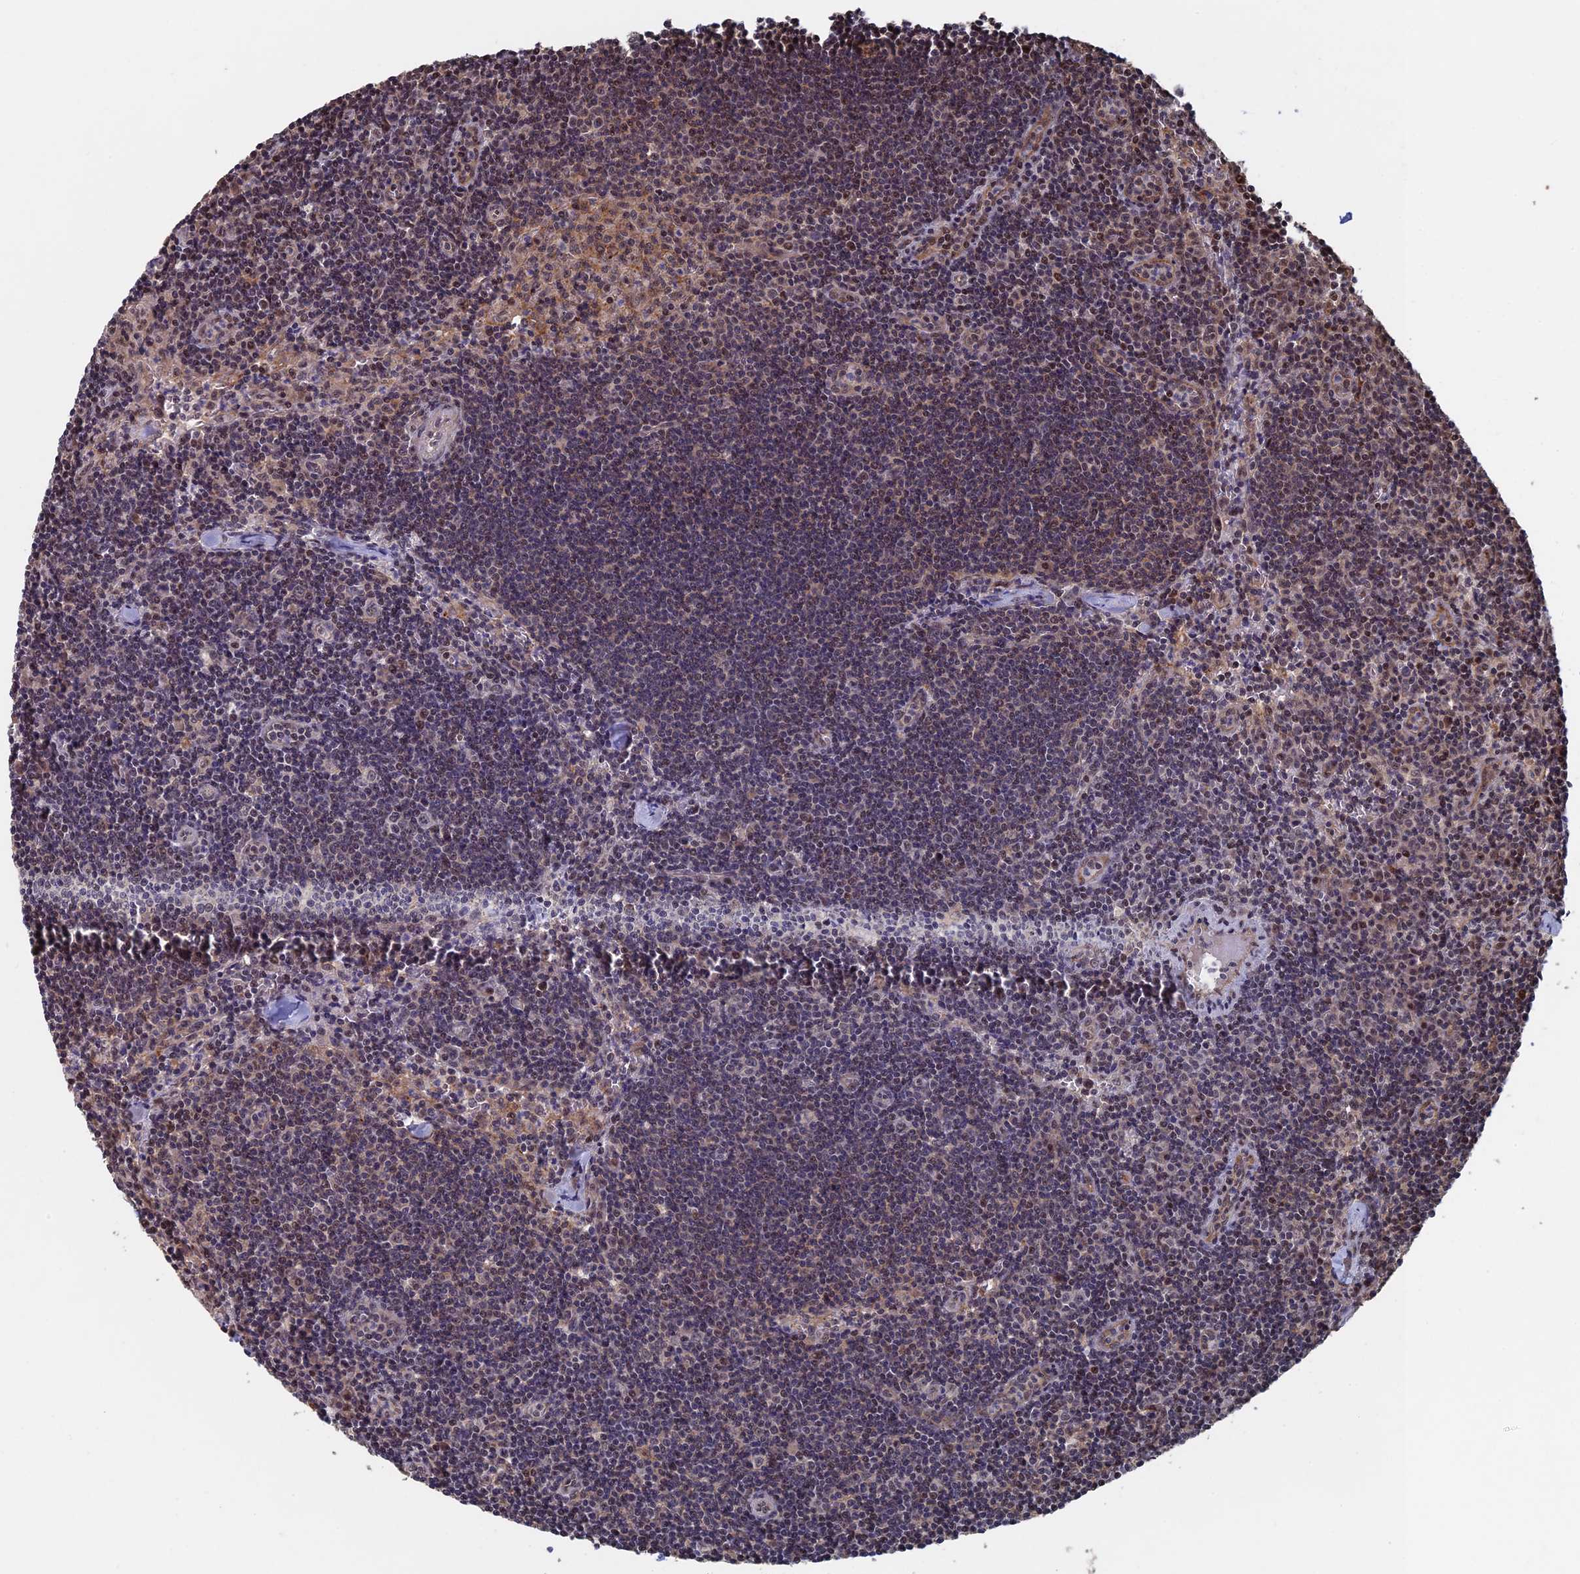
{"staining": {"intensity": "moderate", "quantity": ">75%", "location": "cytoplasmic/membranous"}, "tissue": "lymph node", "cell_type": "Germinal center cells", "image_type": "normal", "snomed": [{"axis": "morphology", "description": "Normal tissue, NOS"}, {"axis": "topography", "description": "Lymph node"}], "caption": "Human lymph node stained for a protein (brown) reveals moderate cytoplasmic/membranous positive expression in approximately >75% of germinal center cells.", "gene": "KIAA1328", "patient": {"sex": "female", "age": 32}}